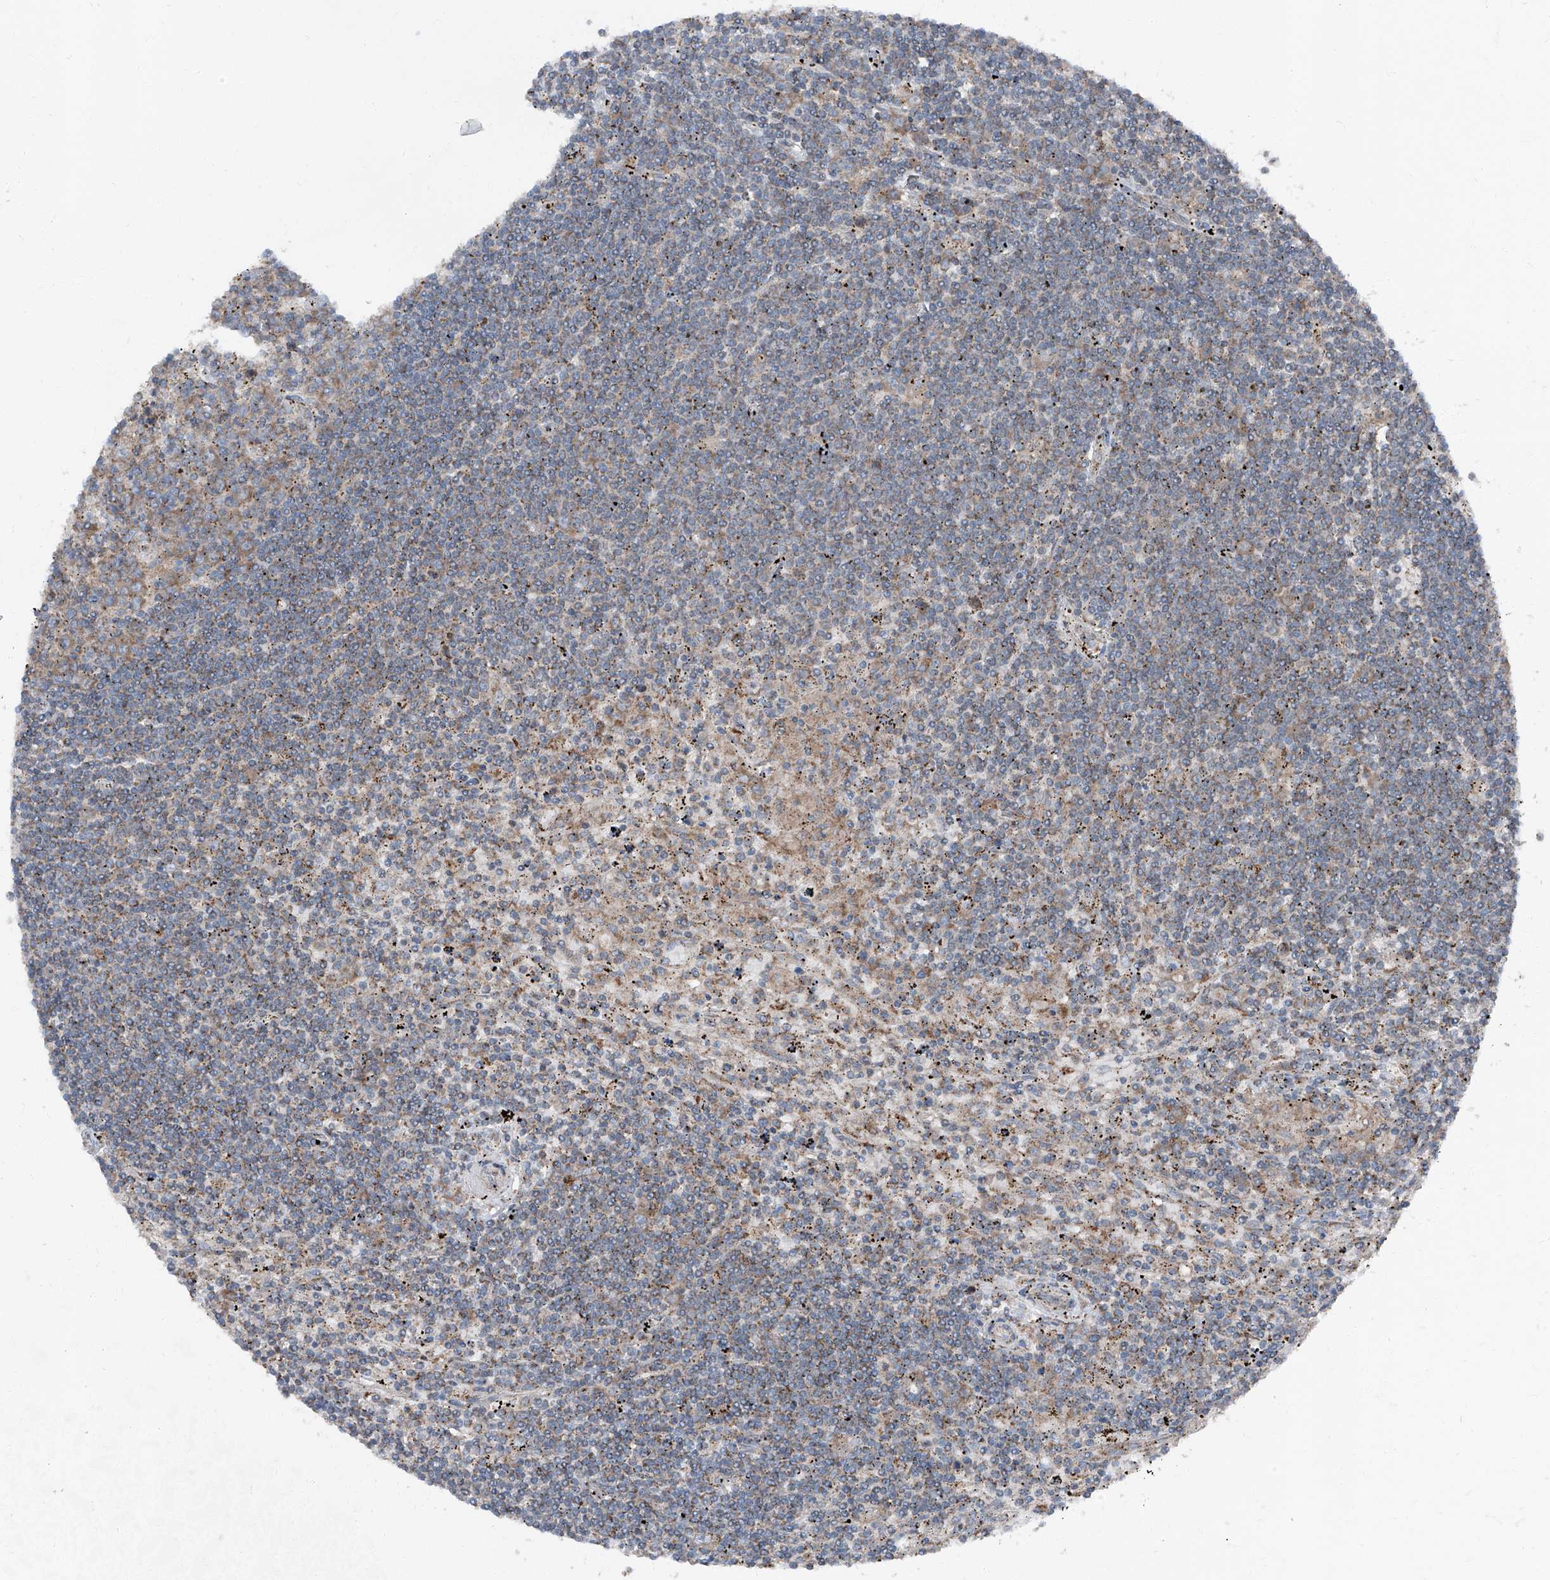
{"staining": {"intensity": "weak", "quantity": "<25%", "location": "cytoplasmic/membranous"}, "tissue": "lymphoma", "cell_type": "Tumor cells", "image_type": "cancer", "snomed": [{"axis": "morphology", "description": "Malignant lymphoma, non-Hodgkin's type, Low grade"}, {"axis": "topography", "description": "Spleen"}], "caption": "Tumor cells are negative for brown protein staining in lymphoma.", "gene": "LIMK1", "patient": {"sex": "male", "age": 76}}